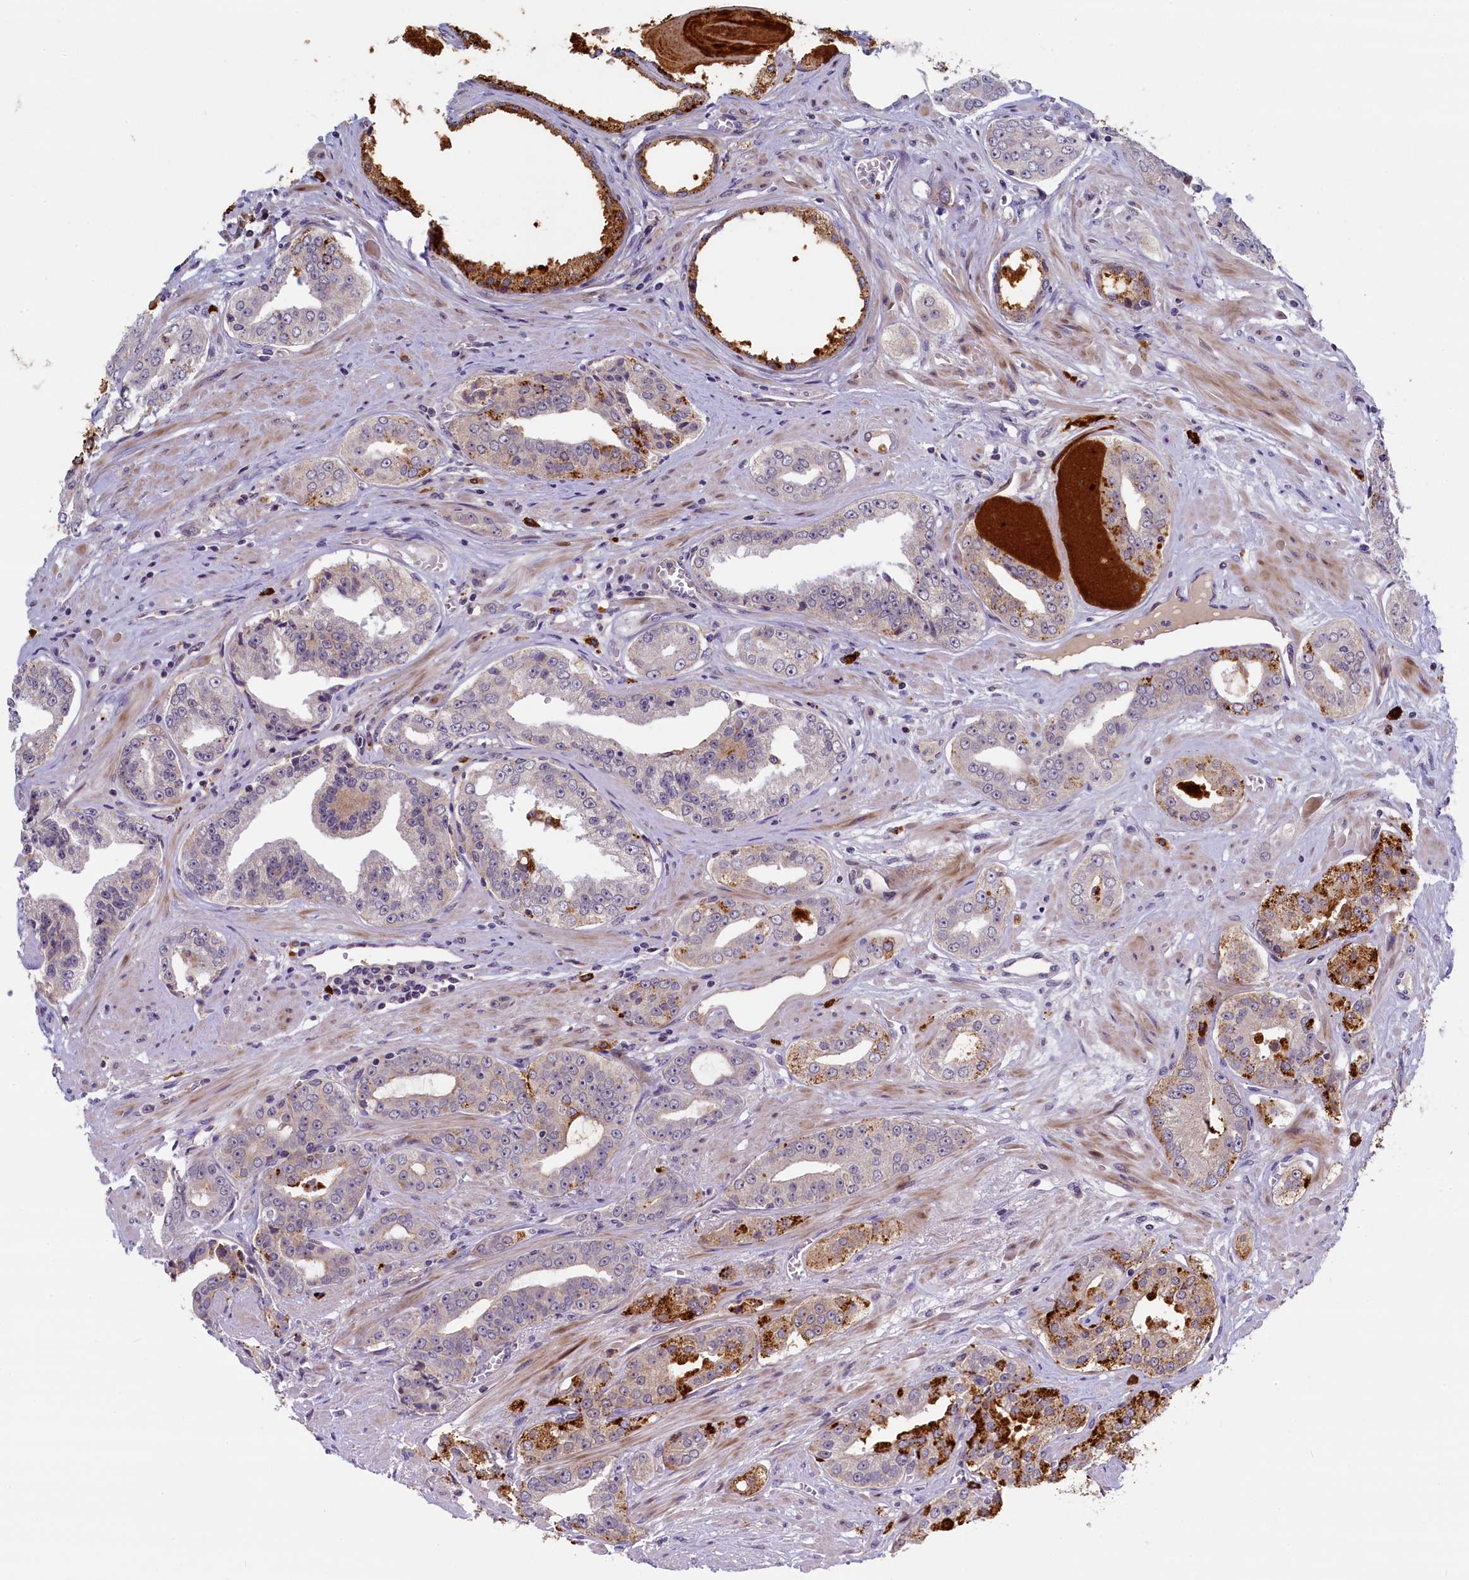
{"staining": {"intensity": "strong", "quantity": "<25%", "location": "cytoplasmic/membranous"}, "tissue": "prostate cancer", "cell_type": "Tumor cells", "image_type": "cancer", "snomed": [{"axis": "morphology", "description": "Adenocarcinoma, High grade"}, {"axis": "topography", "description": "Prostate"}], "caption": "Protein analysis of prostate cancer (high-grade adenocarcinoma) tissue reveals strong cytoplasmic/membranous positivity in about <25% of tumor cells.", "gene": "CCL23", "patient": {"sex": "male", "age": 71}}